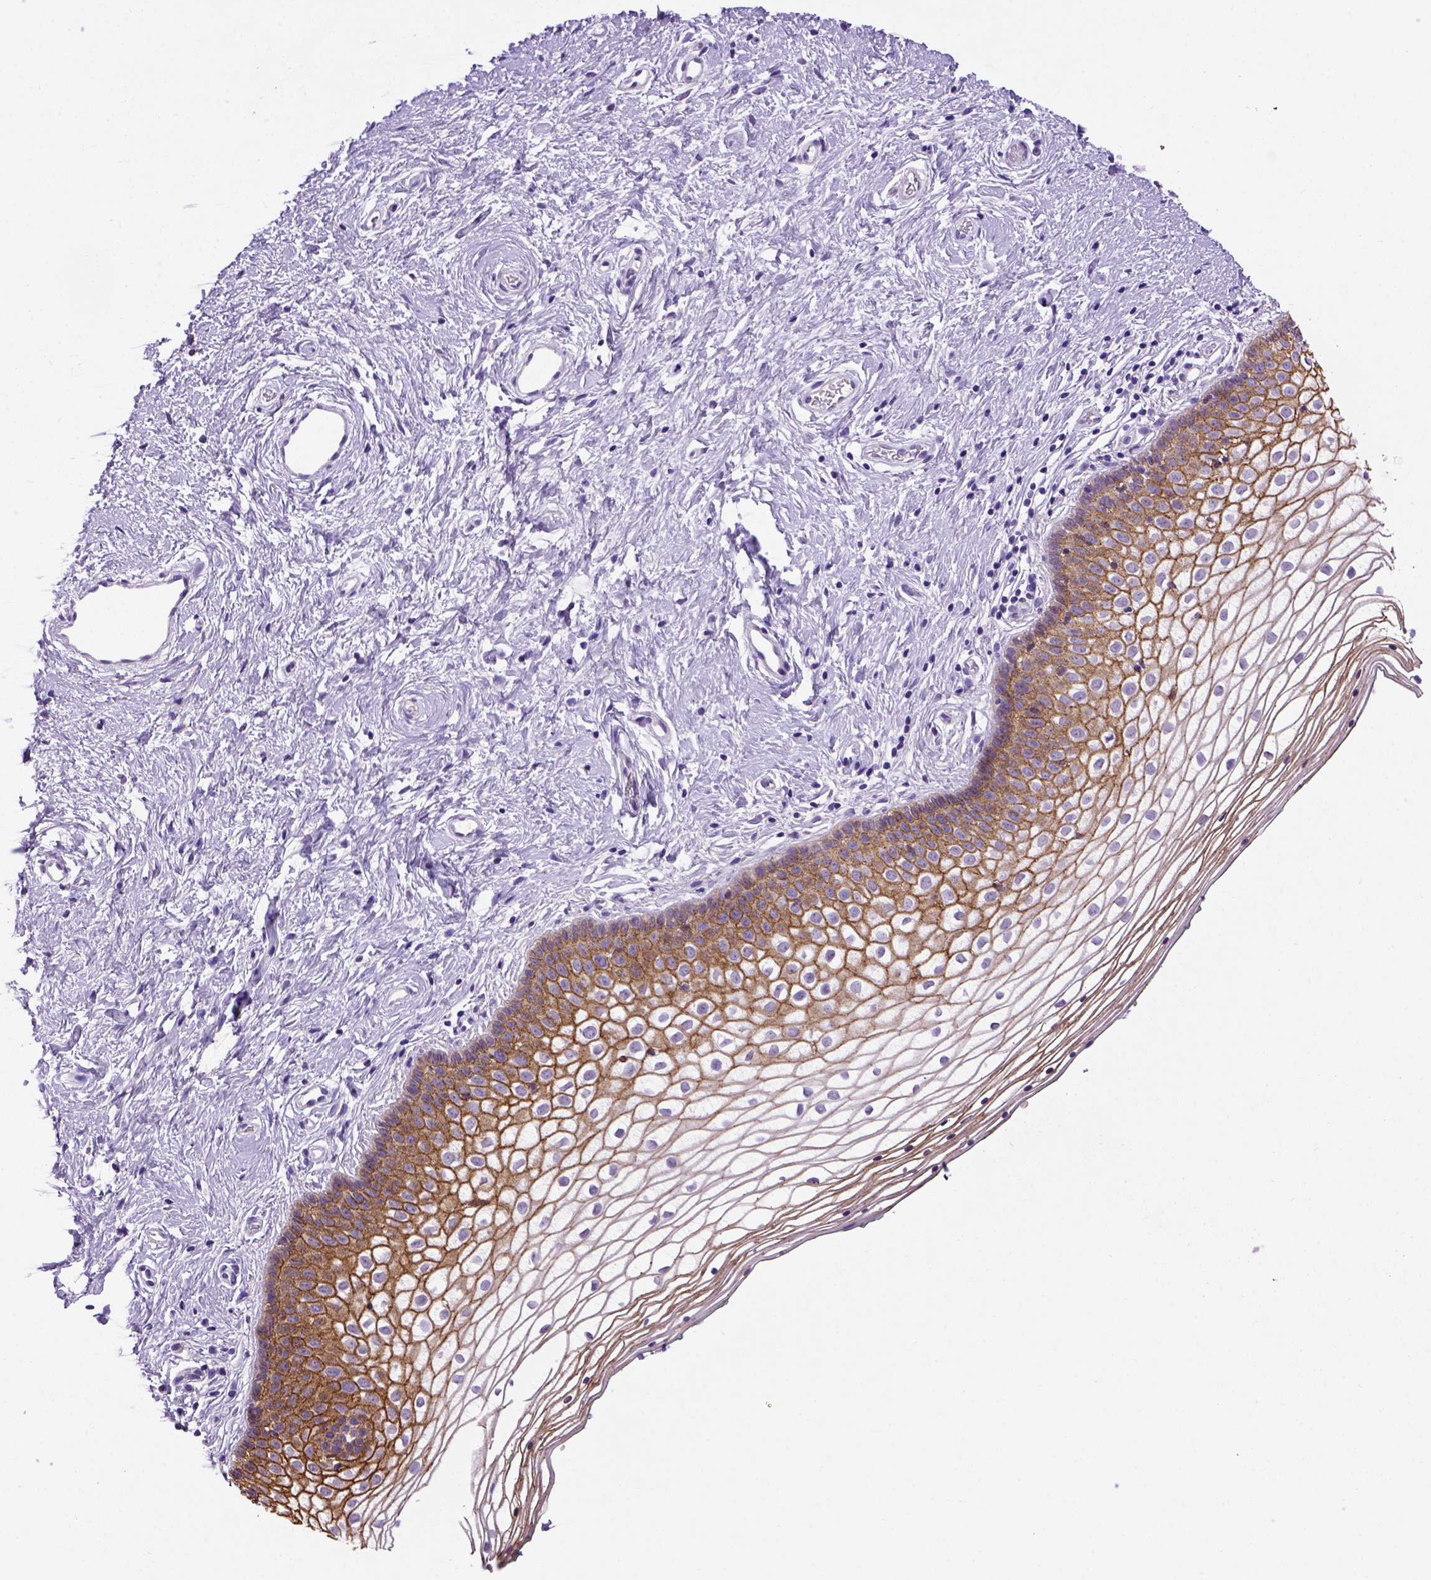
{"staining": {"intensity": "strong", "quantity": ">75%", "location": "cytoplasmic/membranous"}, "tissue": "vagina", "cell_type": "Squamous epithelial cells", "image_type": "normal", "snomed": [{"axis": "morphology", "description": "Normal tissue, NOS"}, {"axis": "topography", "description": "Vagina"}], "caption": "DAB (3,3'-diaminobenzidine) immunohistochemical staining of unremarkable vagina shows strong cytoplasmic/membranous protein positivity in approximately >75% of squamous epithelial cells.", "gene": "CDH1", "patient": {"sex": "female", "age": 36}}